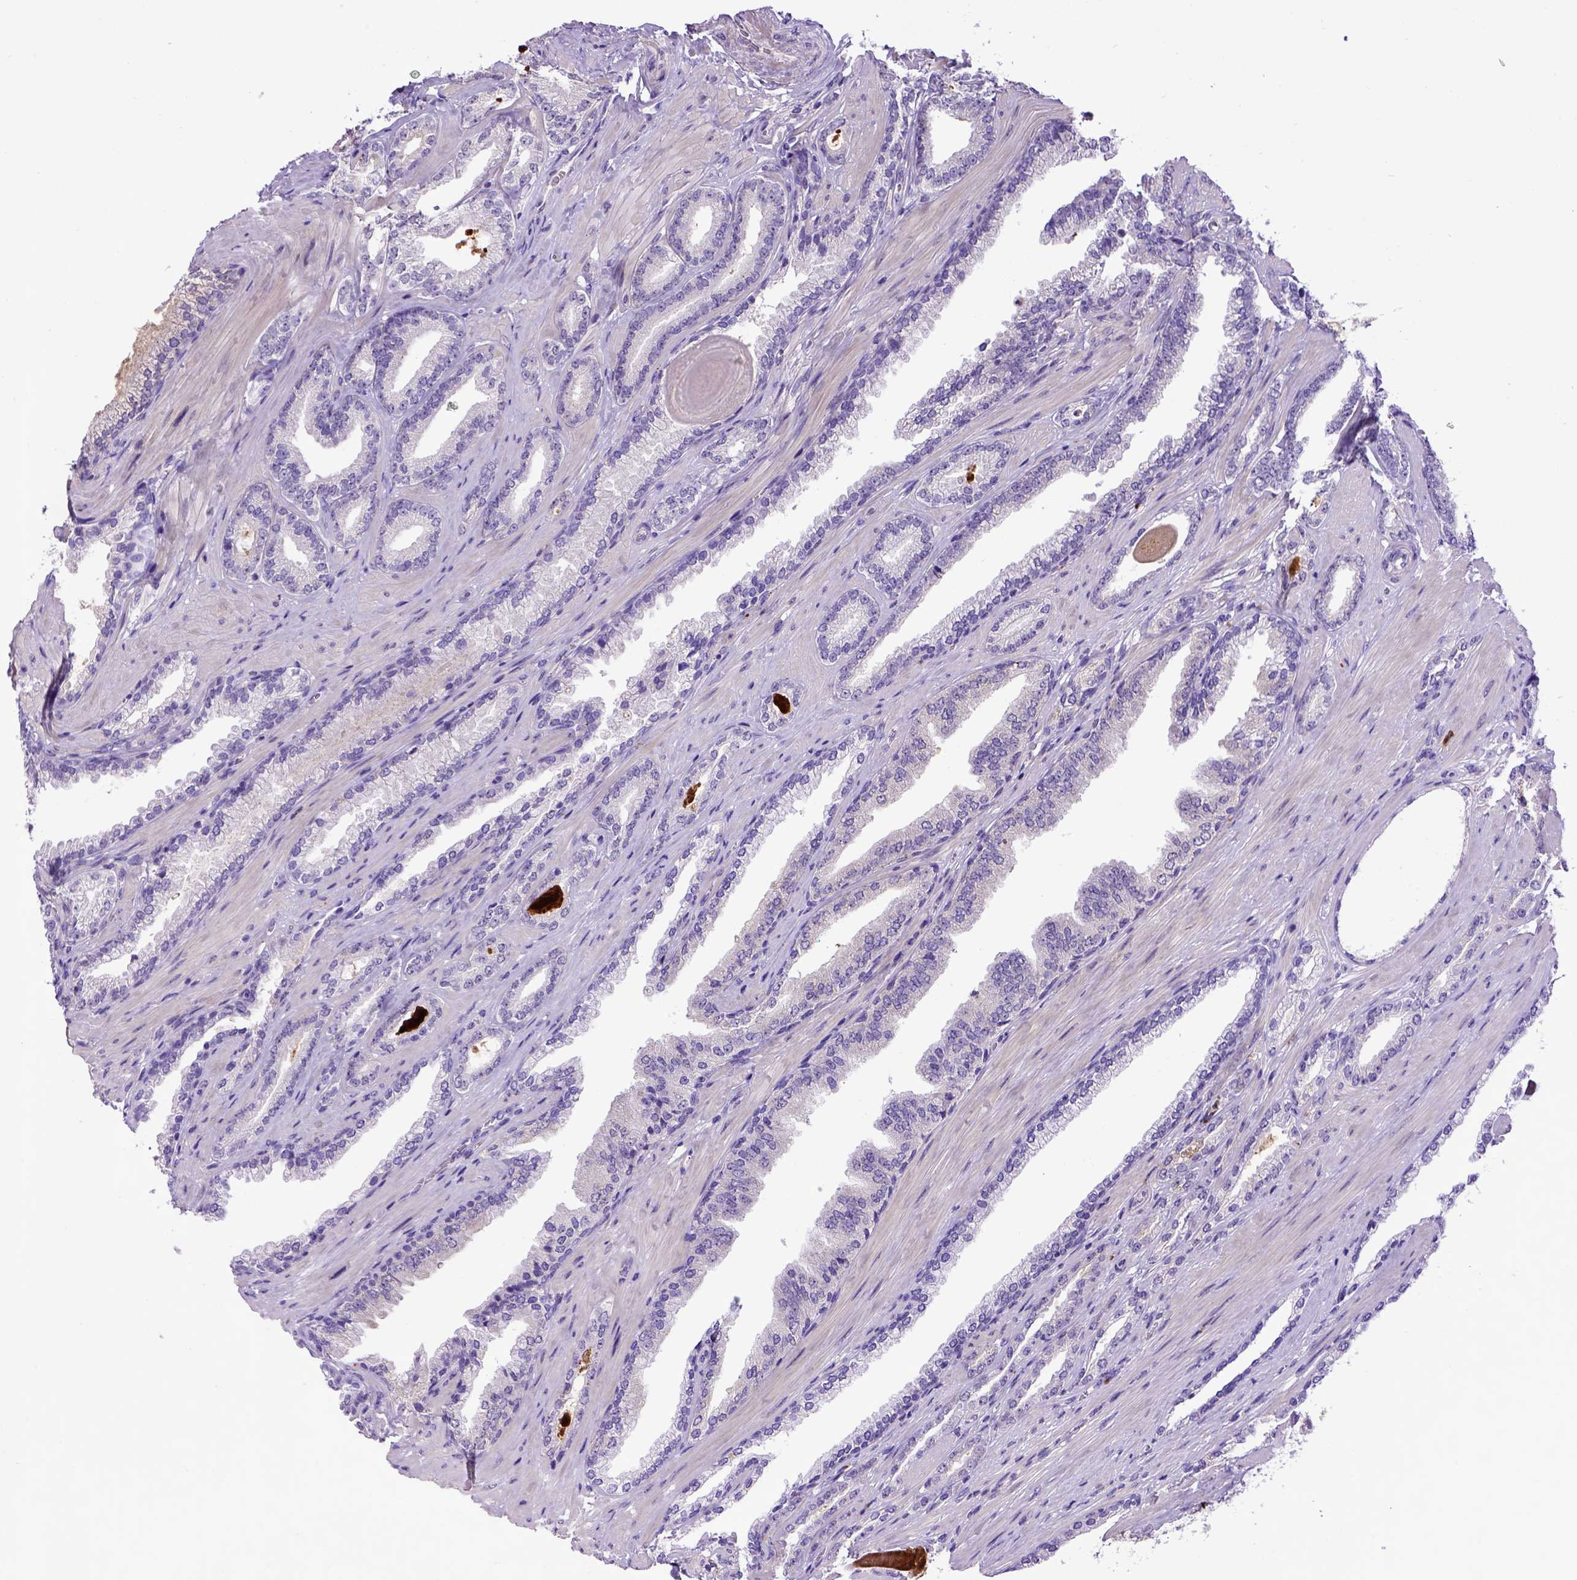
{"staining": {"intensity": "negative", "quantity": "none", "location": "none"}, "tissue": "prostate cancer", "cell_type": "Tumor cells", "image_type": "cancer", "snomed": [{"axis": "morphology", "description": "Adenocarcinoma, Low grade"}, {"axis": "topography", "description": "Prostate"}], "caption": "Human prostate cancer stained for a protein using immunohistochemistry (IHC) shows no staining in tumor cells.", "gene": "ADAM12", "patient": {"sex": "male", "age": 61}}